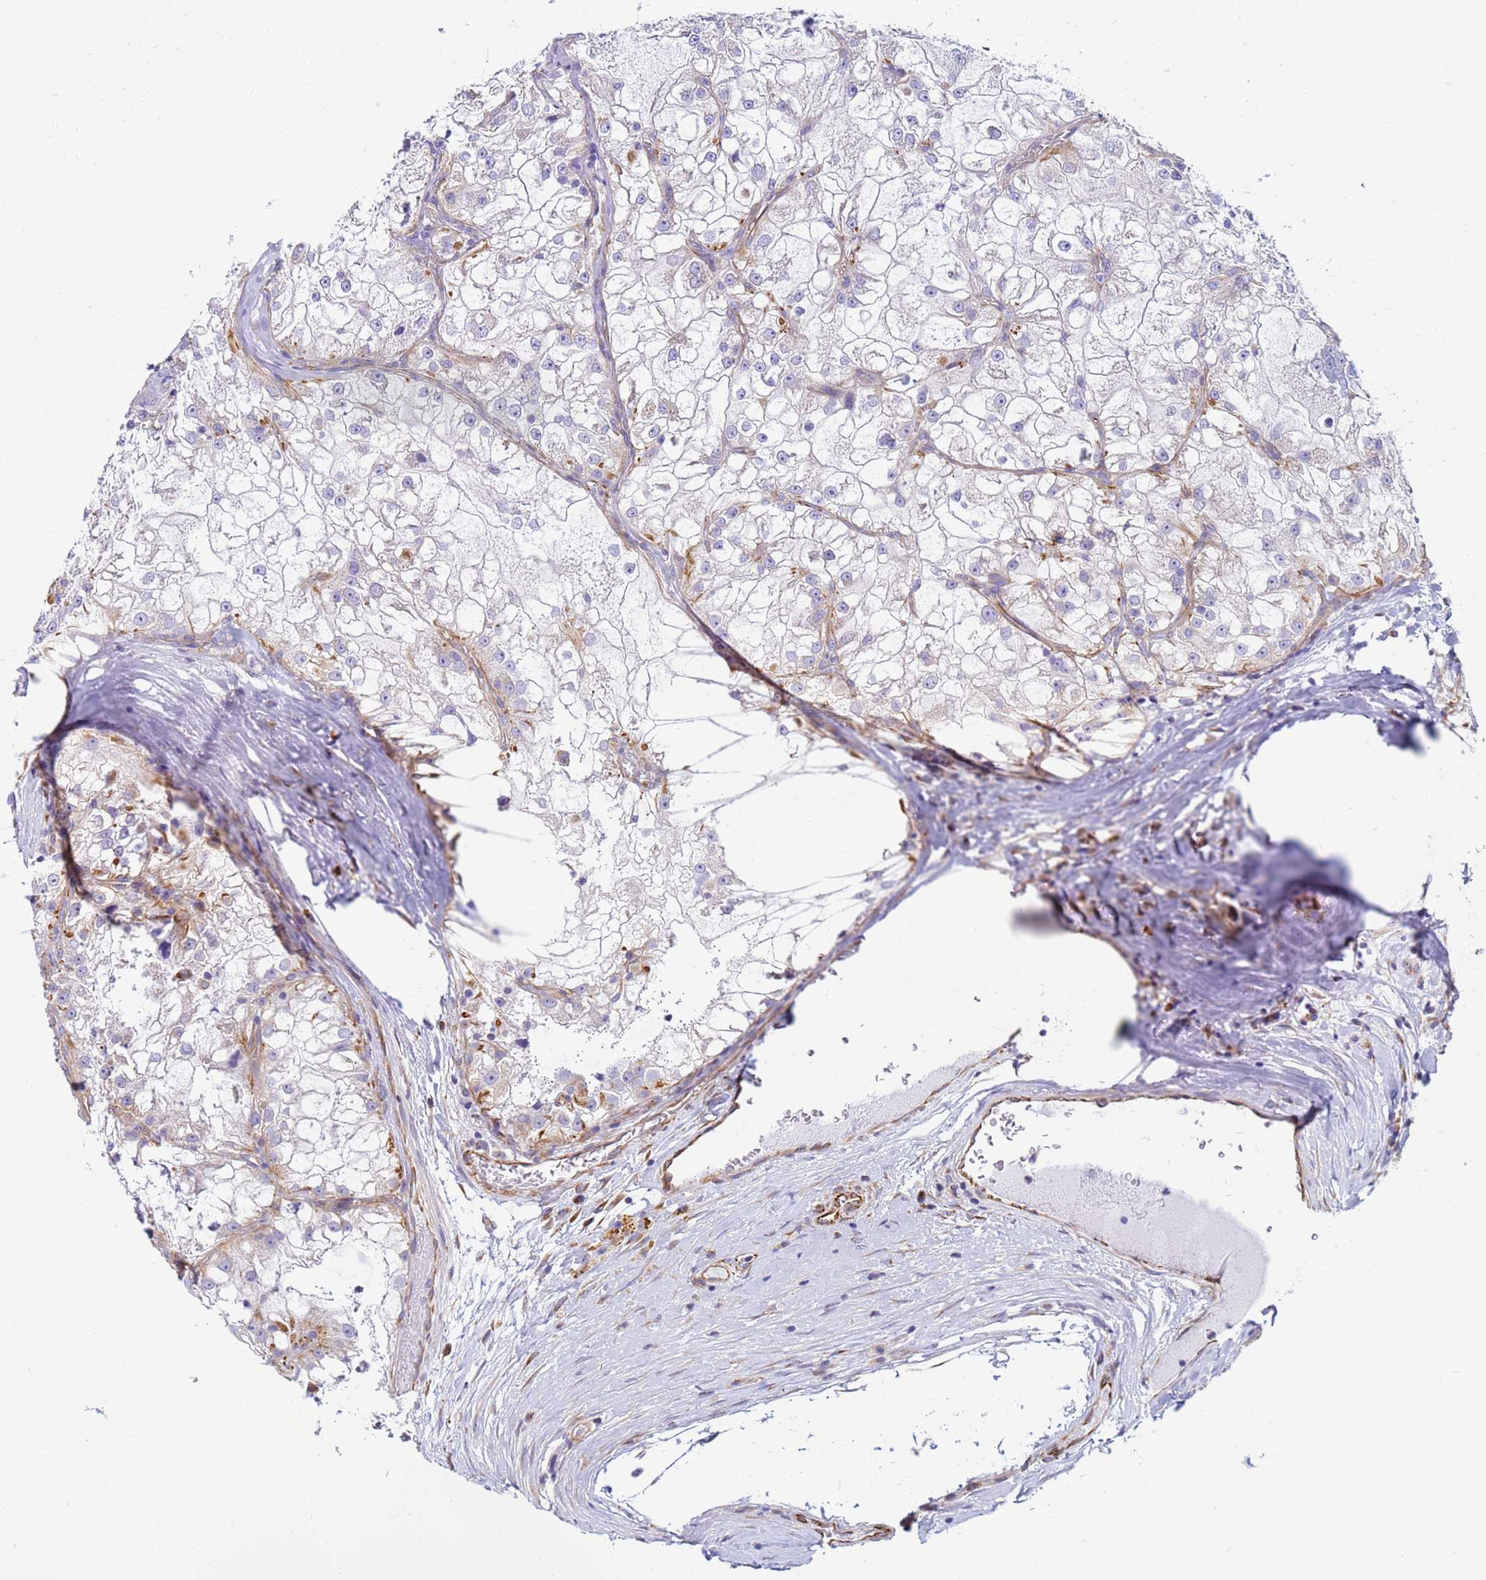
{"staining": {"intensity": "negative", "quantity": "none", "location": "none"}, "tissue": "renal cancer", "cell_type": "Tumor cells", "image_type": "cancer", "snomed": [{"axis": "morphology", "description": "Adenocarcinoma, NOS"}, {"axis": "topography", "description": "Kidney"}], "caption": "Micrograph shows no protein expression in tumor cells of renal cancer (adenocarcinoma) tissue.", "gene": "UBXN2B", "patient": {"sex": "female", "age": 72}}